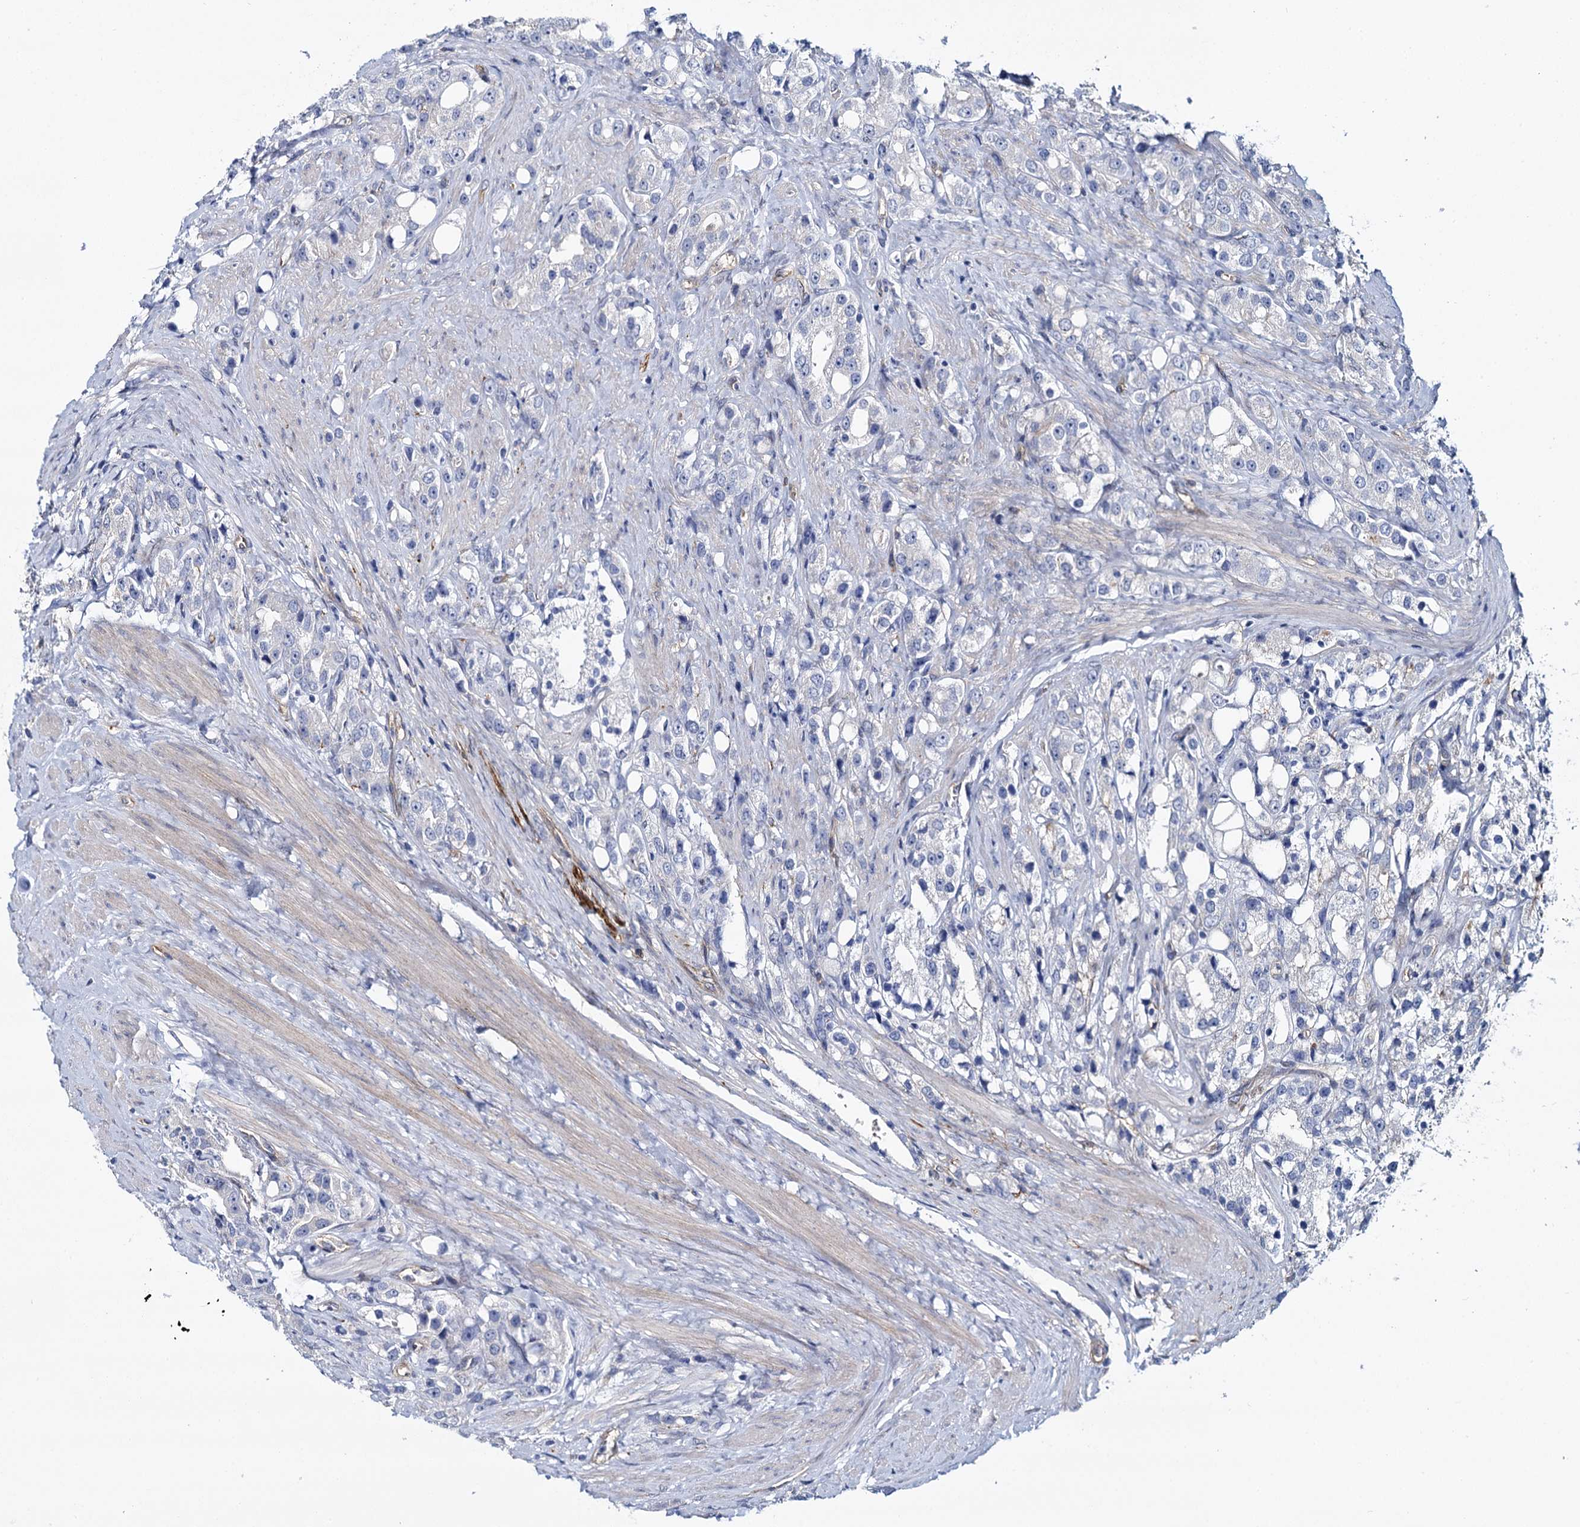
{"staining": {"intensity": "negative", "quantity": "none", "location": "none"}, "tissue": "prostate cancer", "cell_type": "Tumor cells", "image_type": "cancer", "snomed": [{"axis": "morphology", "description": "Adenocarcinoma, NOS"}, {"axis": "topography", "description": "Prostate"}], "caption": "This is an immunohistochemistry histopathology image of prostate cancer. There is no staining in tumor cells.", "gene": "STXBP1", "patient": {"sex": "male", "age": 79}}